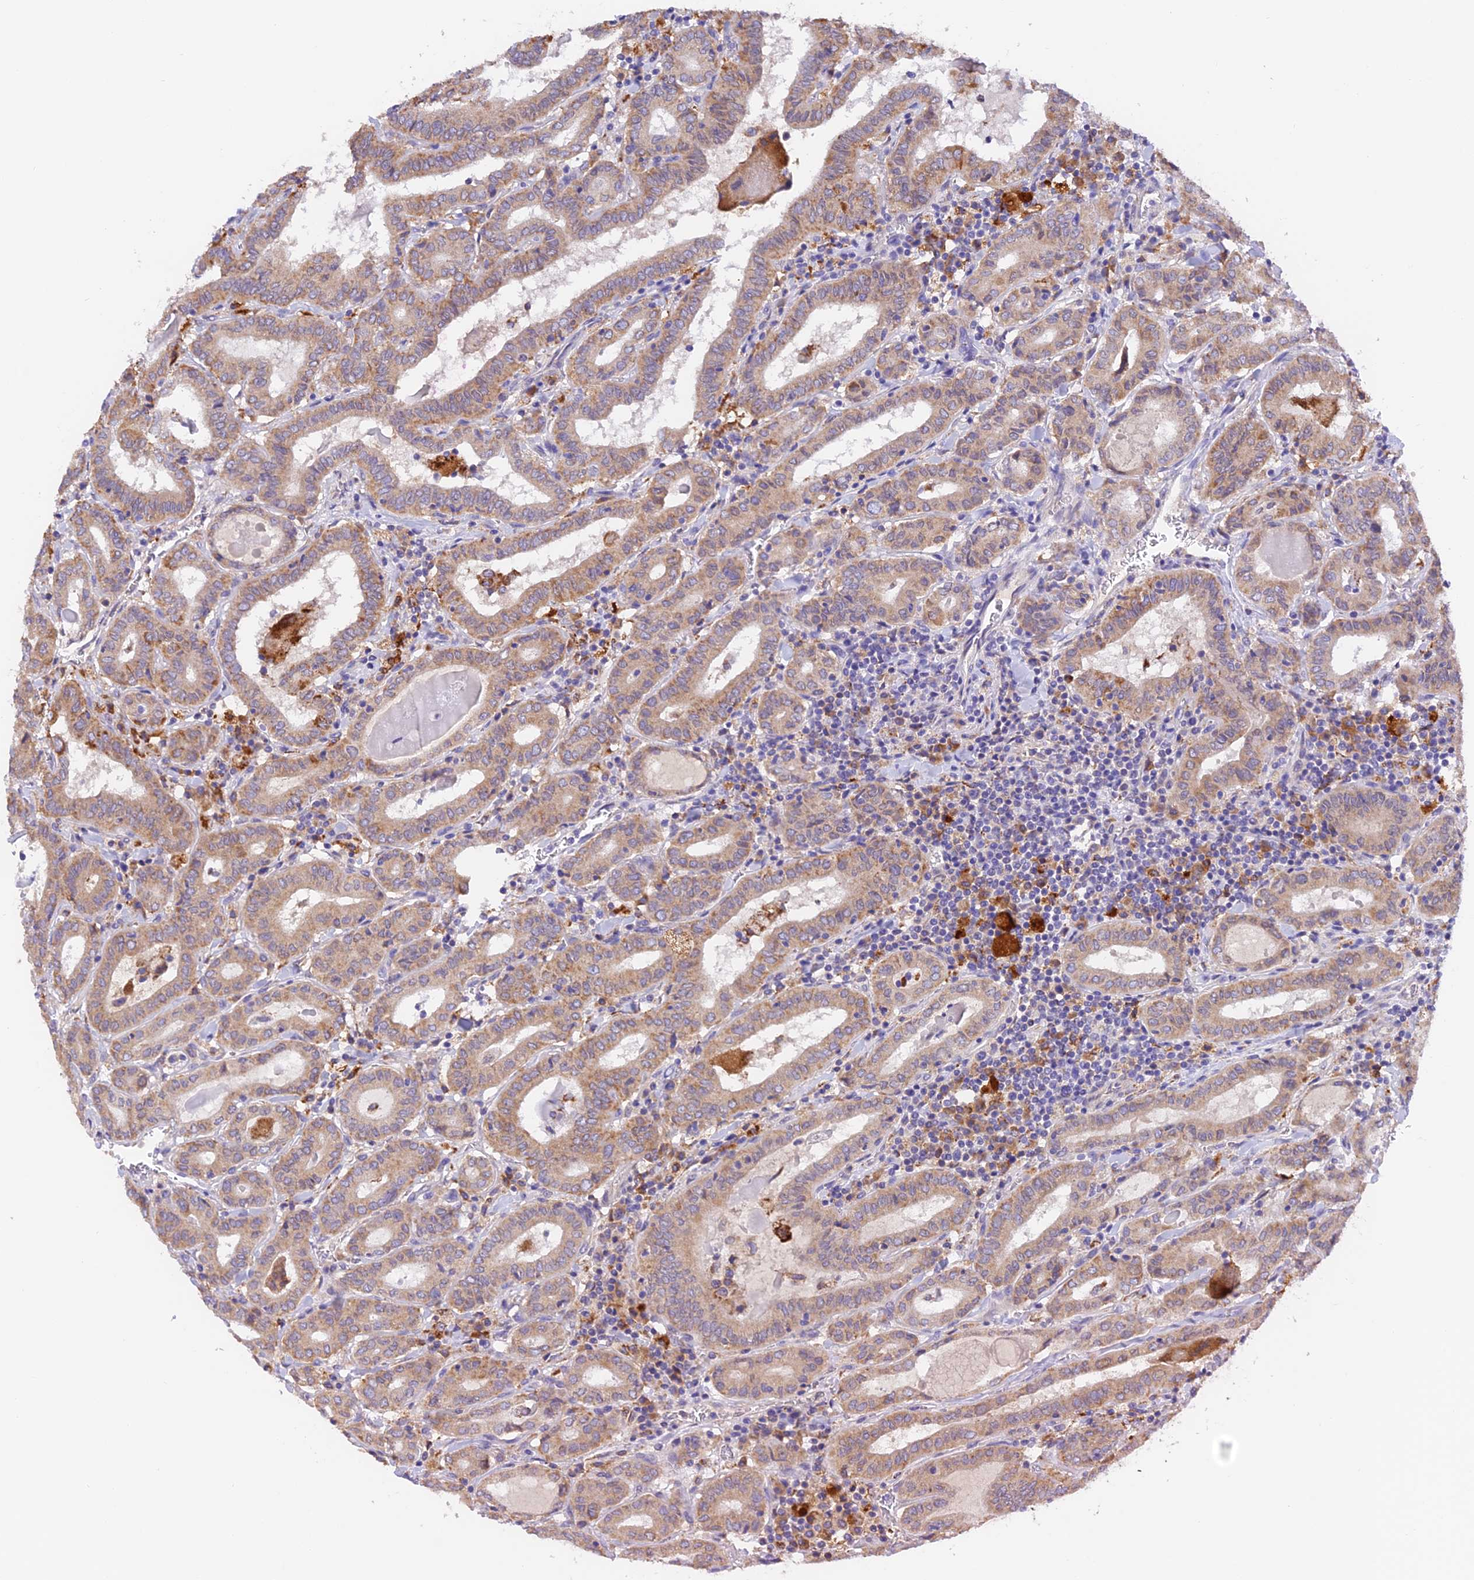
{"staining": {"intensity": "moderate", "quantity": "25%-75%", "location": "cytoplasmic/membranous"}, "tissue": "thyroid cancer", "cell_type": "Tumor cells", "image_type": "cancer", "snomed": [{"axis": "morphology", "description": "Papillary adenocarcinoma, NOS"}, {"axis": "topography", "description": "Thyroid gland"}], "caption": "Papillary adenocarcinoma (thyroid) stained with a brown dye reveals moderate cytoplasmic/membranous positive staining in about 25%-75% of tumor cells.", "gene": "VKORC1", "patient": {"sex": "female", "age": 72}}